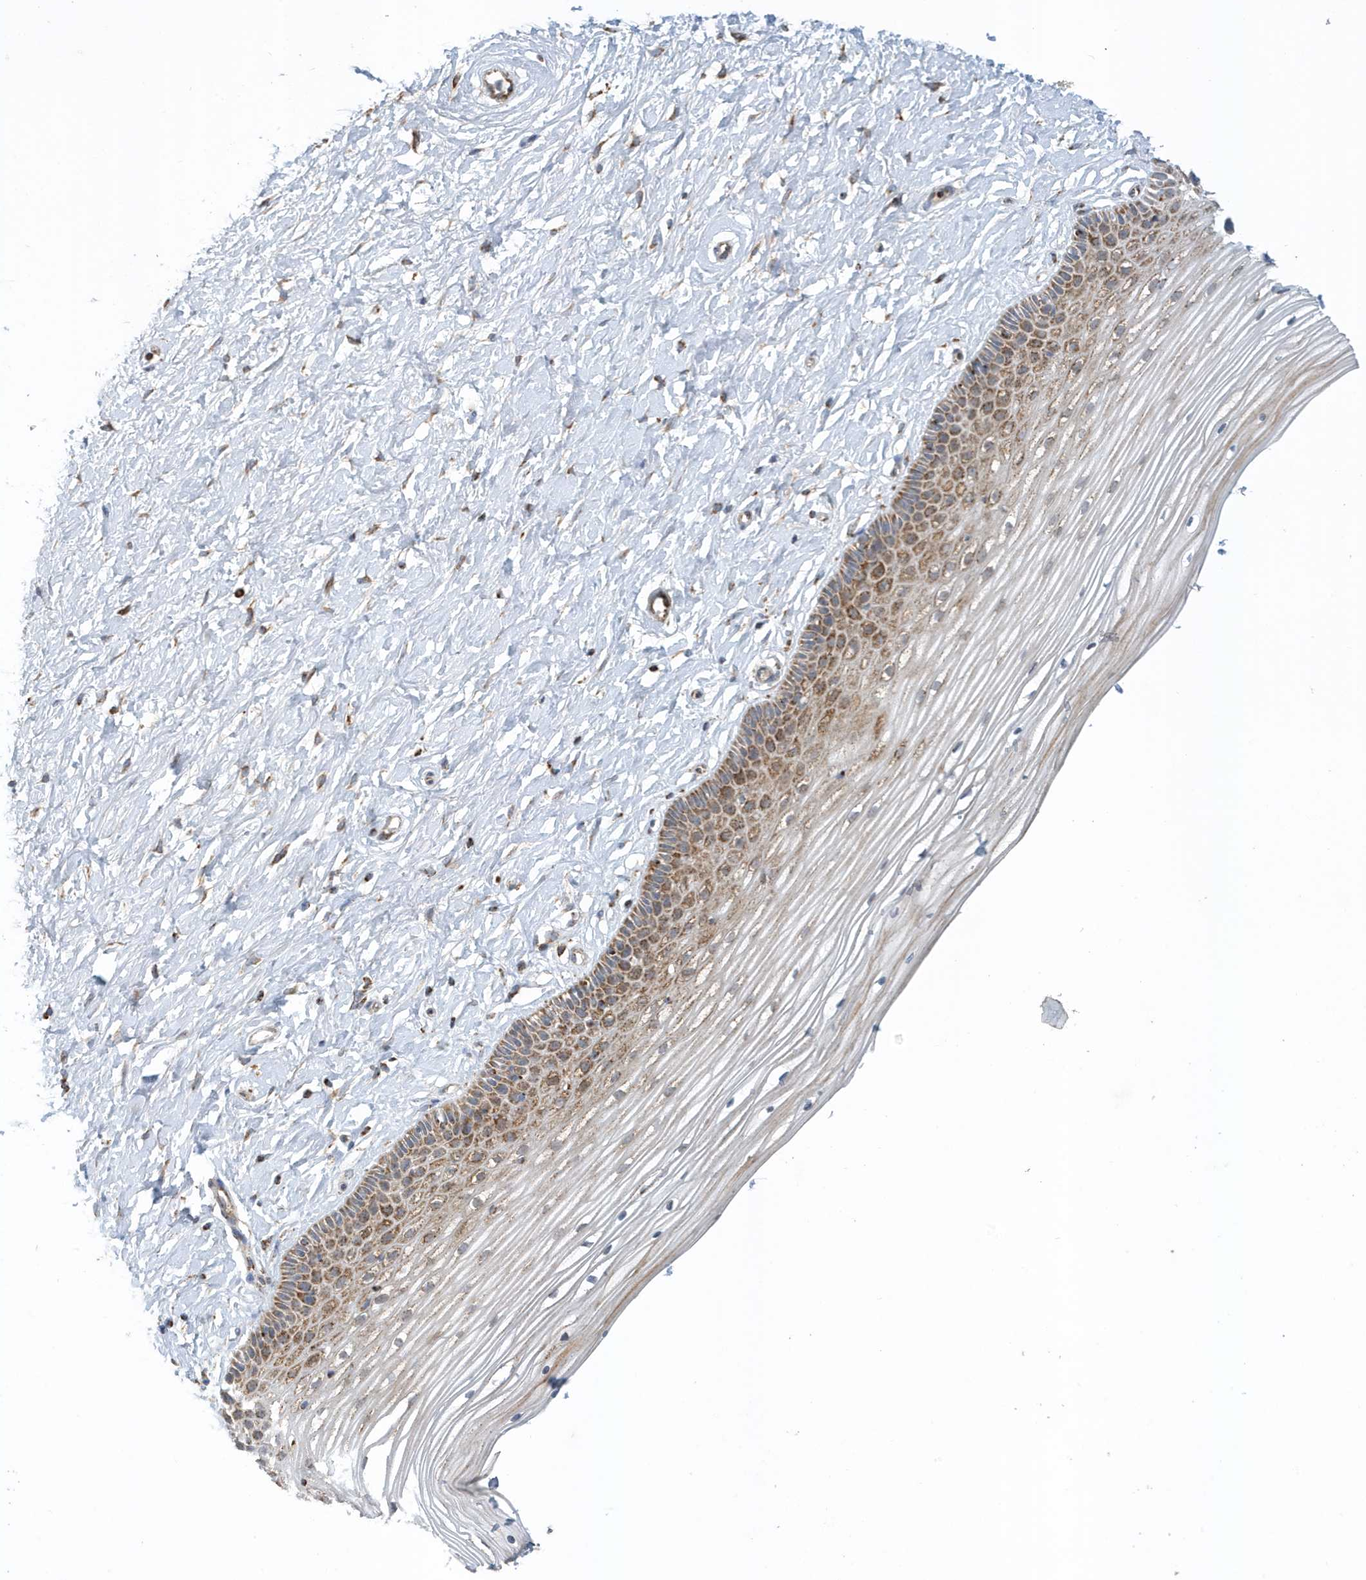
{"staining": {"intensity": "moderate", "quantity": ">75%", "location": "cytoplasmic/membranous"}, "tissue": "vagina", "cell_type": "Squamous epithelial cells", "image_type": "normal", "snomed": [{"axis": "morphology", "description": "Normal tissue, NOS"}, {"axis": "topography", "description": "Vagina"}, {"axis": "topography", "description": "Cervix"}], "caption": "Immunohistochemistry histopathology image of unremarkable vagina: human vagina stained using immunohistochemistry (IHC) reveals medium levels of moderate protein expression localized specifically in the cytoplasmic/membranous of squamous epithelial cells, appearing as a cytoplasmic/membranous brown color.", "gene": "MAN1A1", "patient": {"sex": "female", "age": 40}}